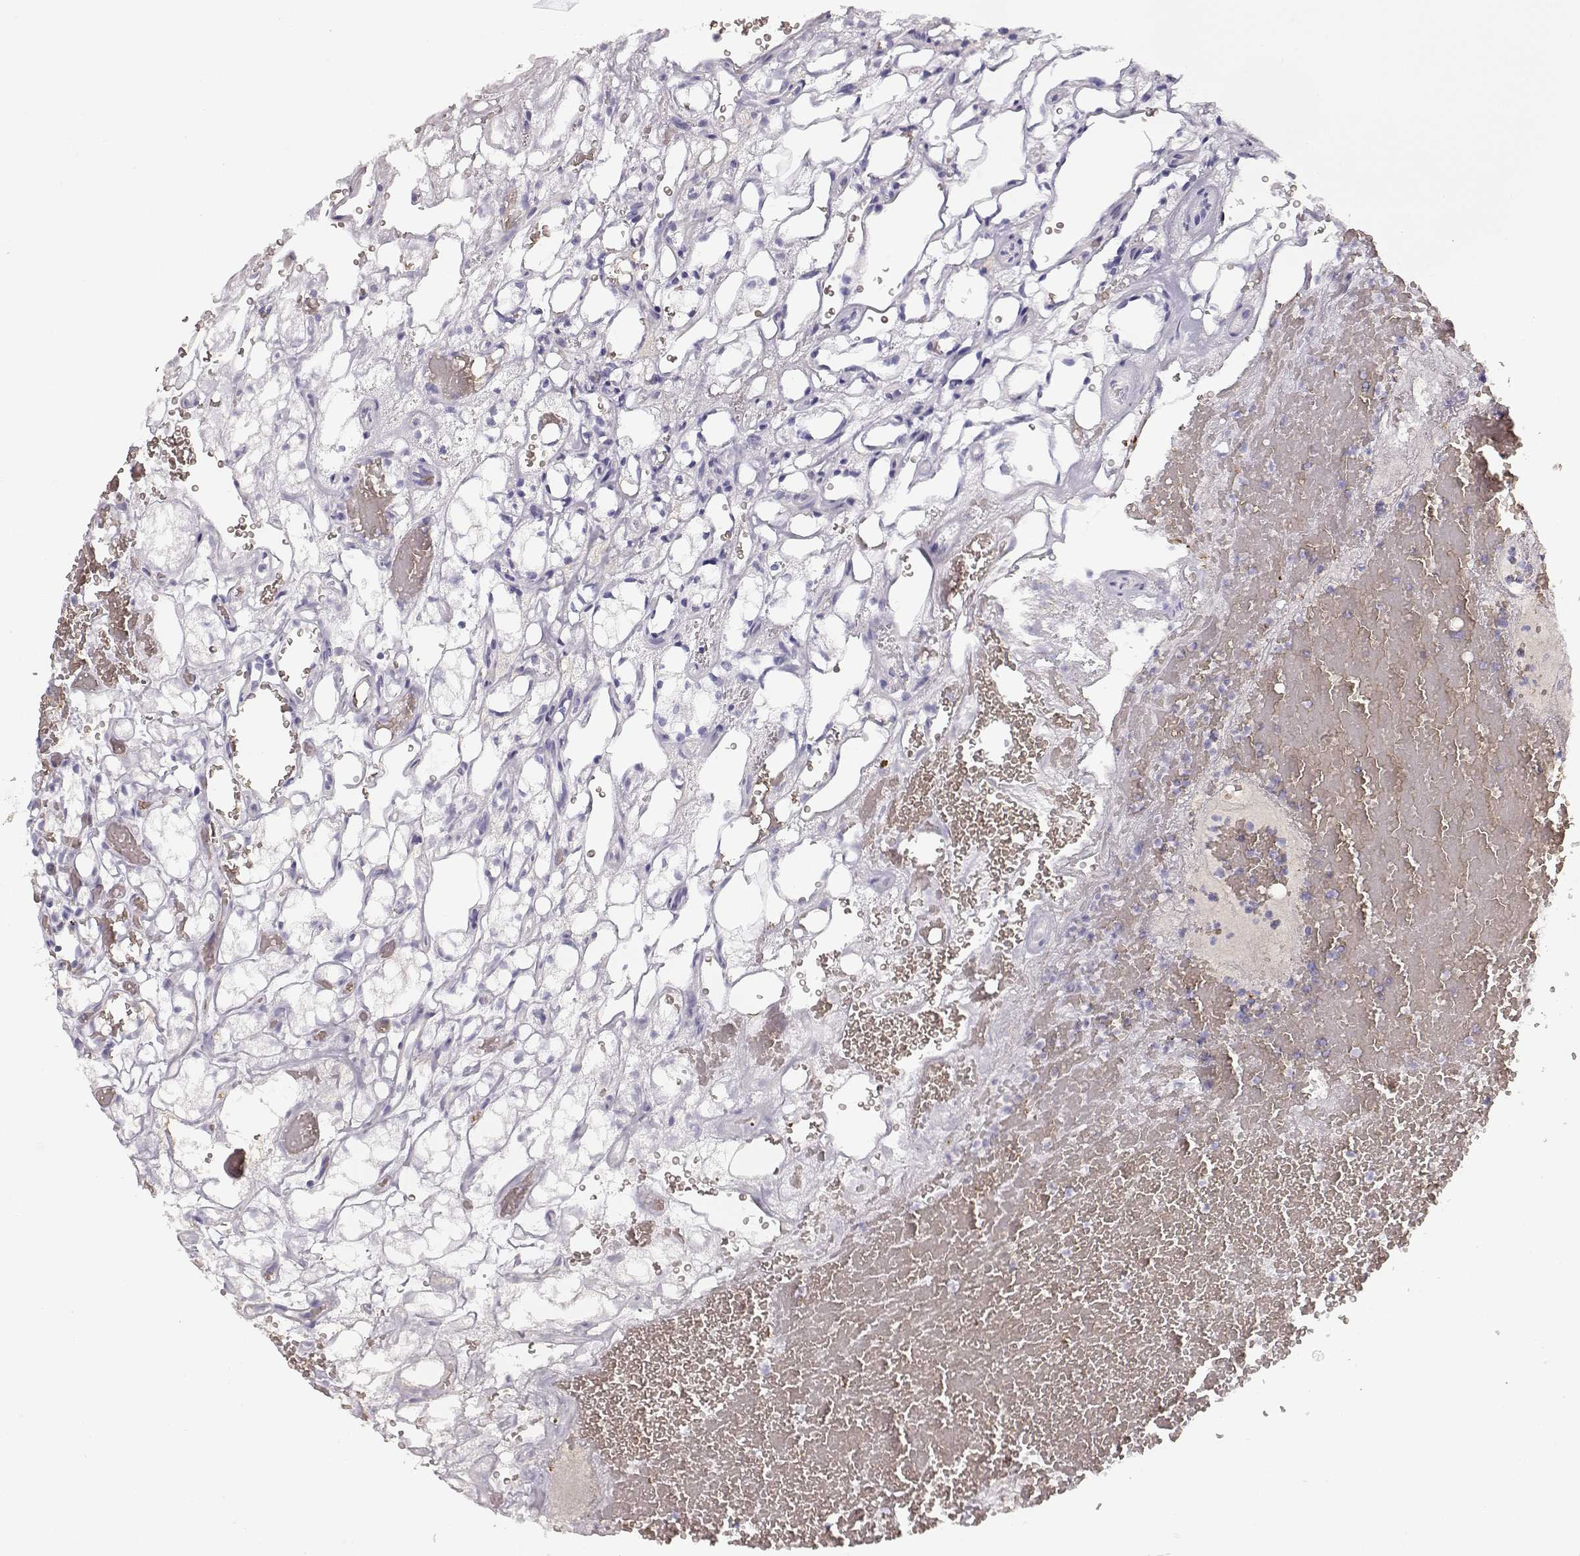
{"staining": {"intensity": "negative", "quantity": "none", "location": "none"}, "tissue": "renal cancer", "cell_type": "Tumor cells", "image_type": "cancer", "snomed": [{"axis": "morphology", "description": "Adenocarcinoma, NOS"}, {"axis": "topography", "description": "Kidney"}], "caption": "Immunohistochemical staining of human renal cancer (adenocarcinoma) displays no significant staining in tumor cells.", "gene": "TTC26", "patient": {"sex": "female", "age": 69}}